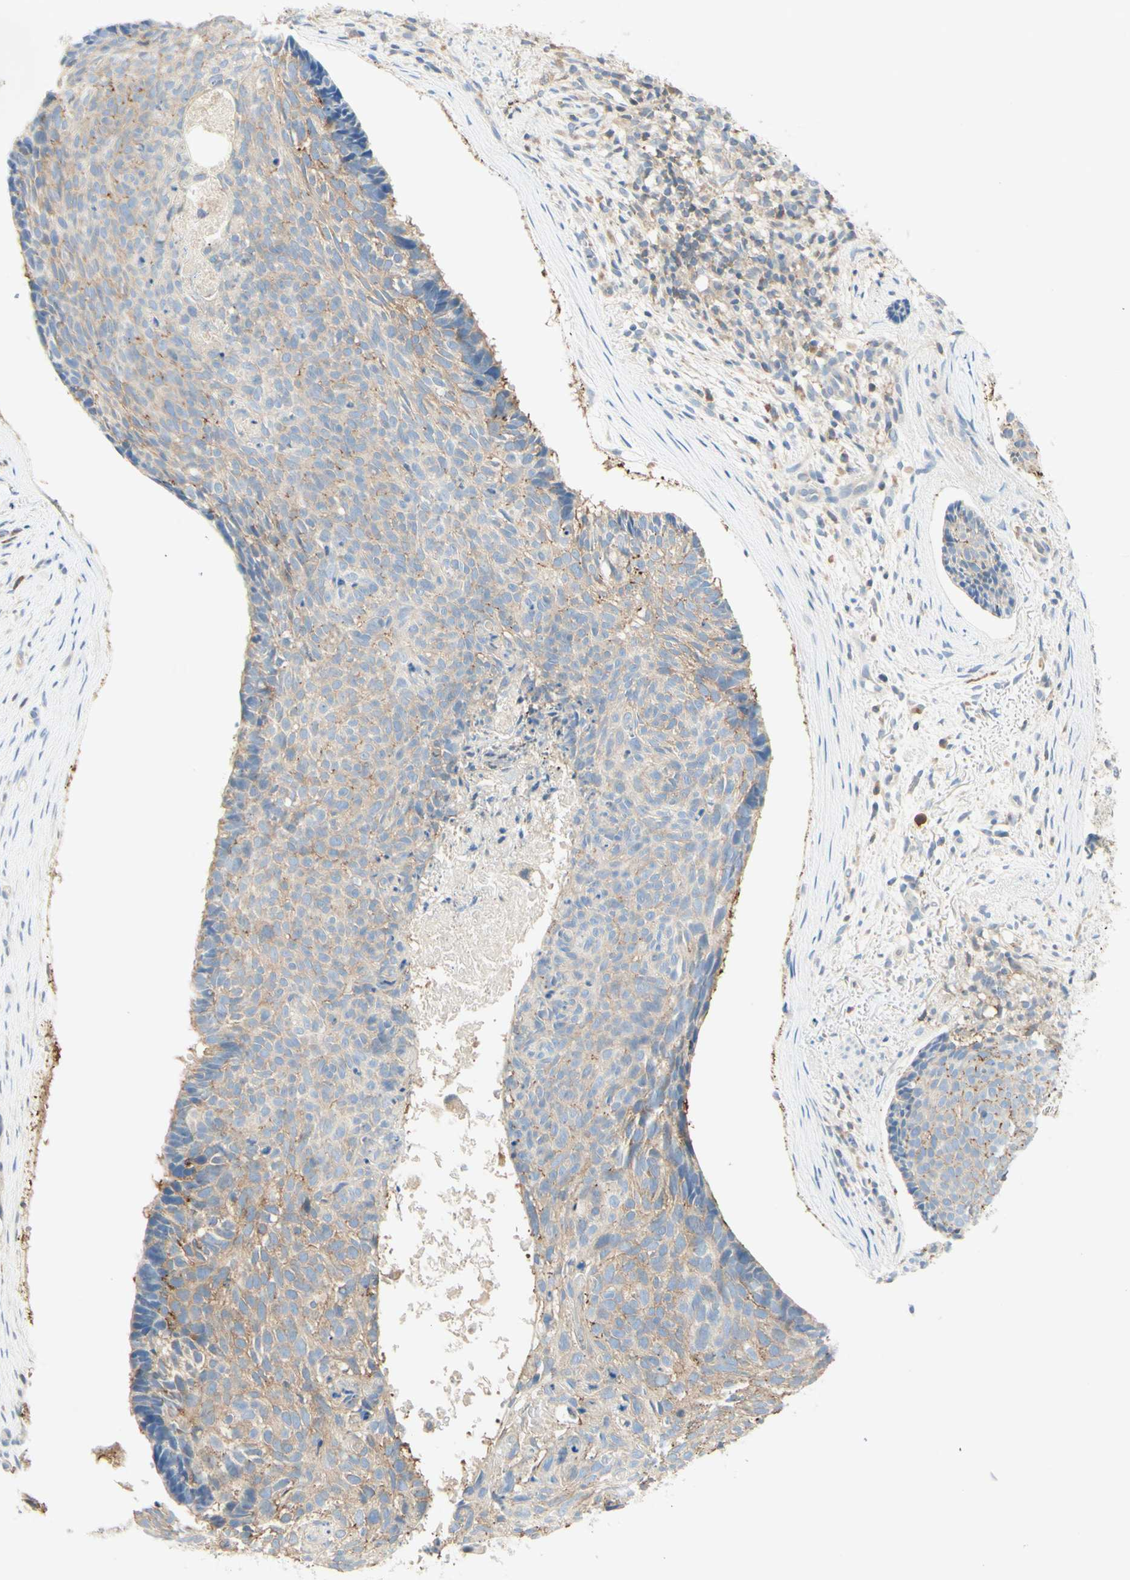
{"staining": {"intensity": "weak", "quantity": ">75%", "location": "cytoplasmic/membranous"}, "tissue": "skin cancer", "cell_type": "Tumor cells", "image_type": "cancer", "snomed": [{"axis": "morphology", "description": "Normal tissue, NOS"}, {"axis": "morphology", "description": "Basal cell carcinoma"}, {"axis": "topography", "description": "Skin"}], "caption": "The histopathology image shows staining of basal cell carcinoma (skin), revealing weak cytoplasmic/membranous protein staining (brown color) within tumor cells. The staining is performed using DAB (3,3'-diaminobenzidine) brown chromogen to label protein expression. The nuclei are counter-stained blue using hematoxylin.", "gene": "MTM1", "patient": {"sex": "female", "age": 56}}